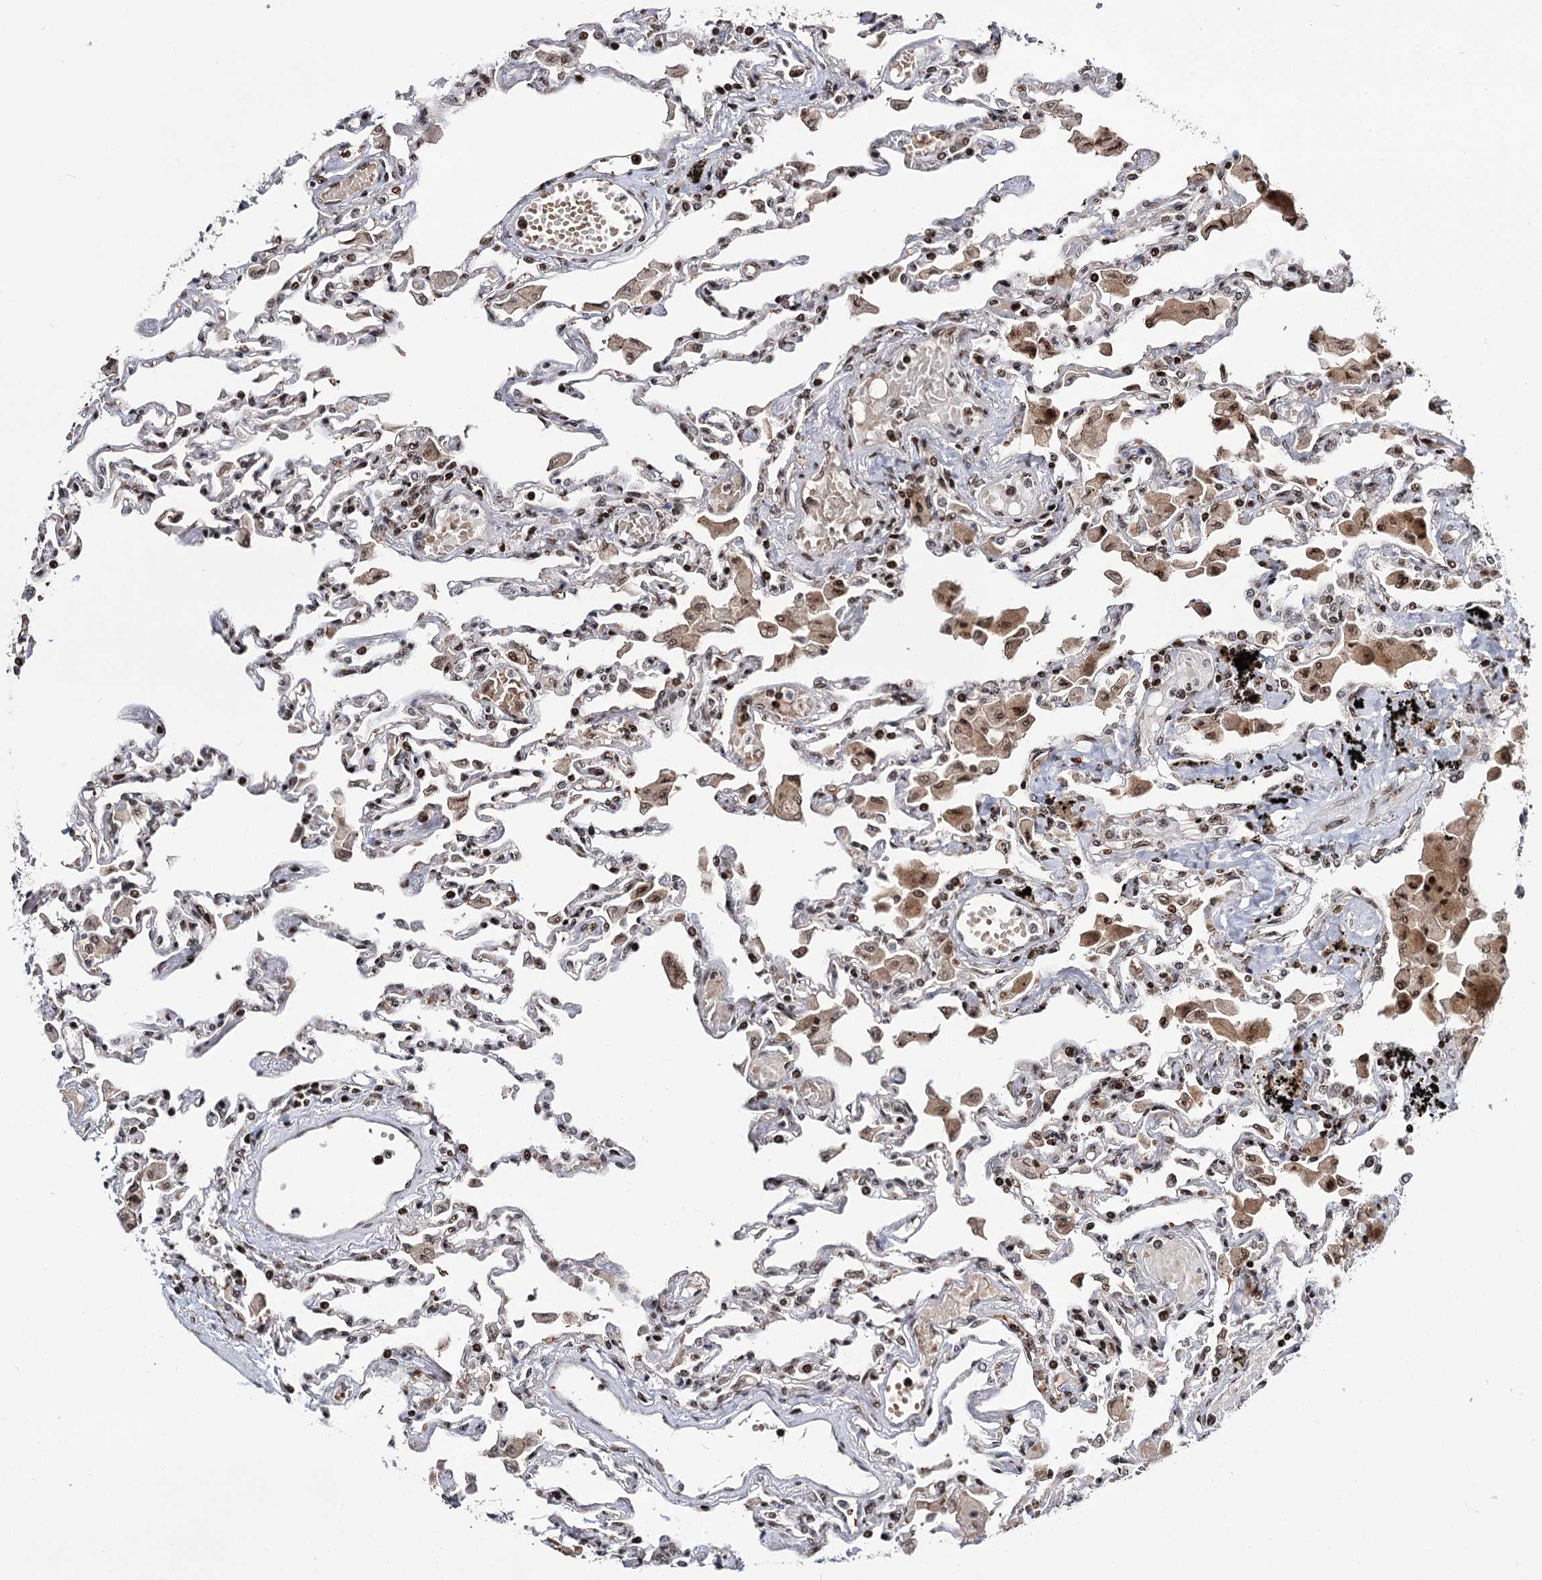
{"staining": {"intensity": "moderate", "quantity": "25%-75%", "location": "nuclear"}, "tissue": "lung", "cell_type": "Alveolar cells", "image_type": "normal", "snomed": [{"axis": "morphology", "description": "Normal tissue, NOS"}, {"axis": "topography", "description": "Bronchus"}, {"axis": "topography", "description": "Lung"}], "caption": "The immunohistochemical stain labels moderate nuclear expression in alveolar cells of unremarkable lung. (IHC, brightfield microscopy, high magnification).", "gene": "ITFG2", "patient": {"sex": "female", "age": 49}}